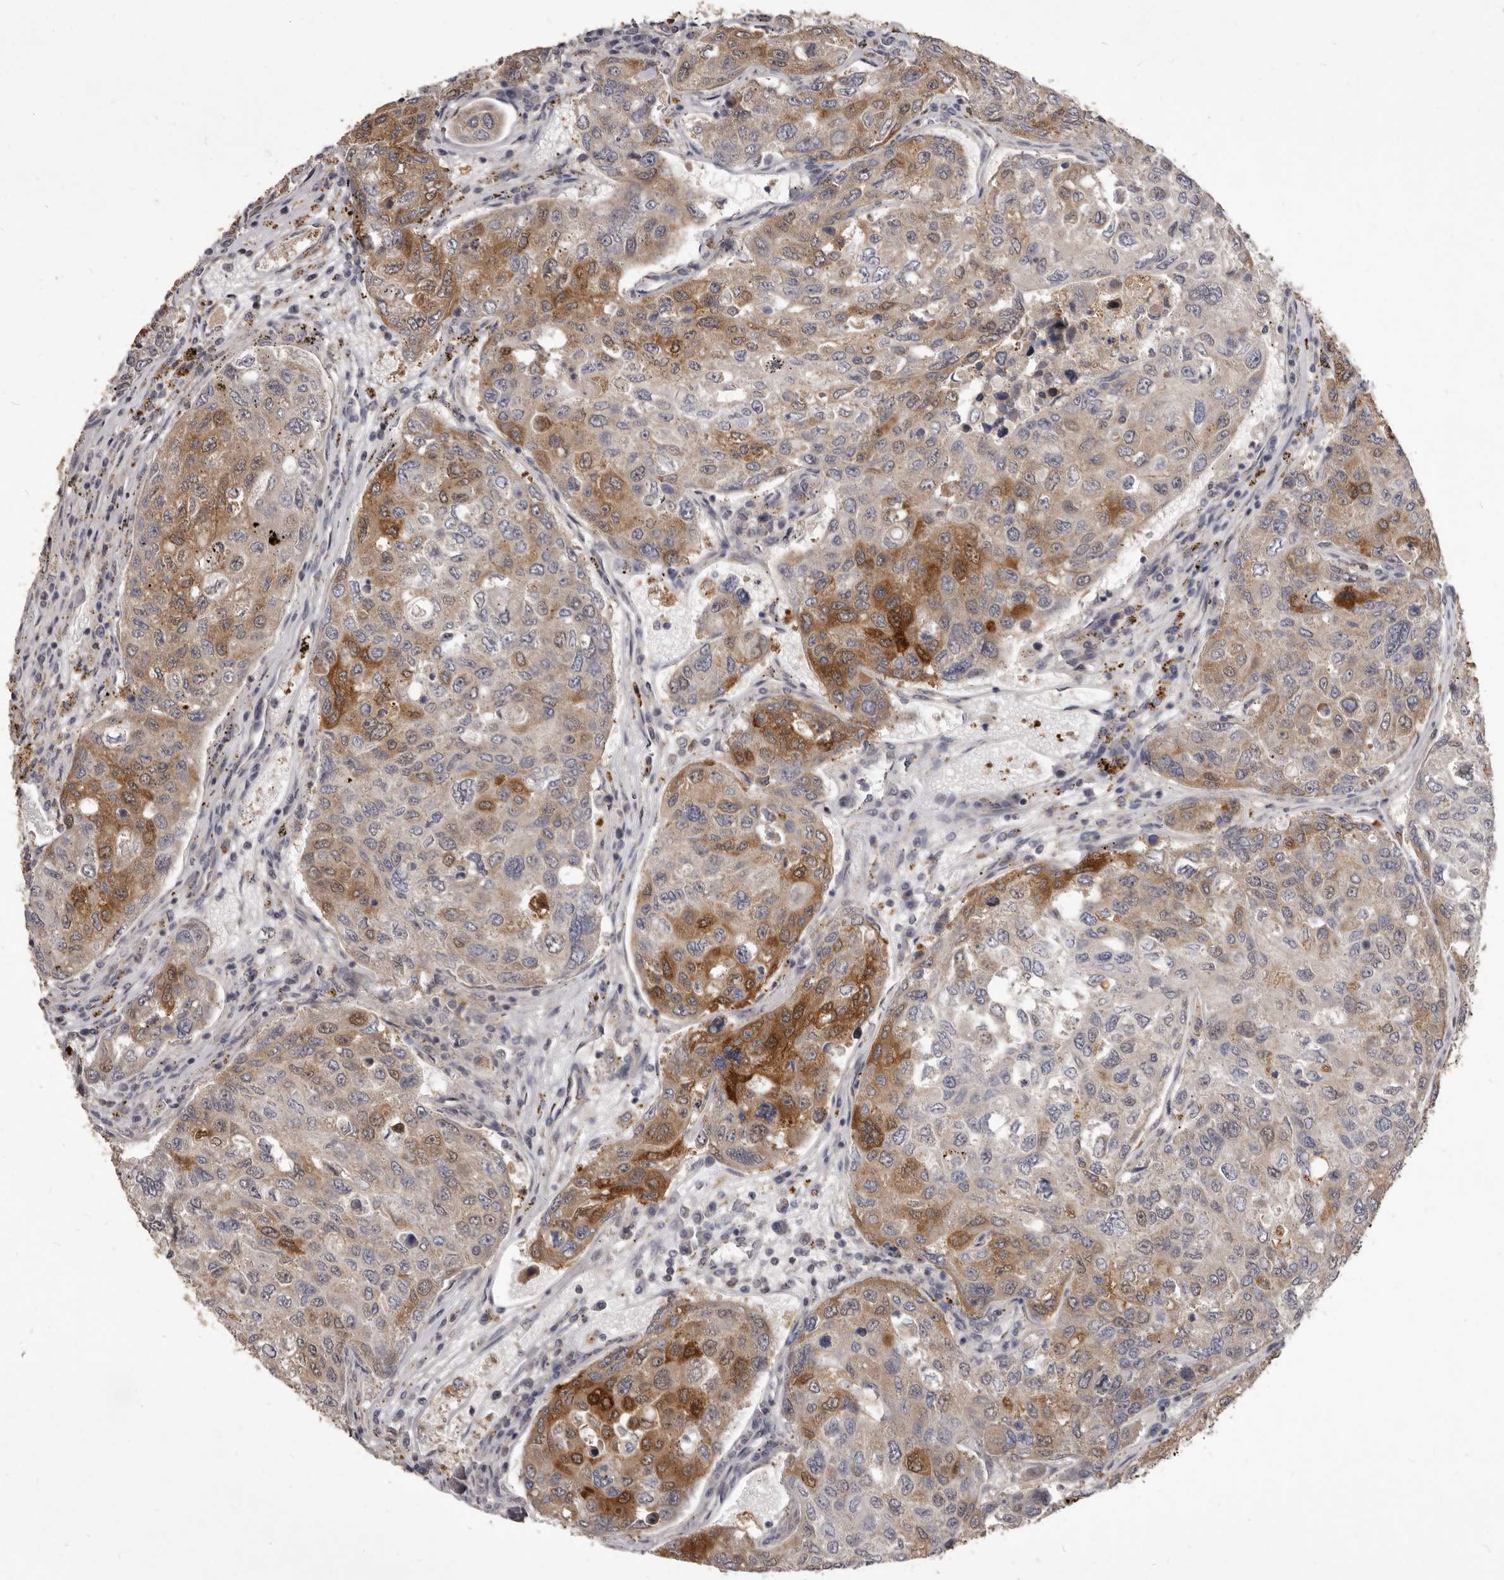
{"staining": {"intensity": "moderate", "quantity": "<25%", "location": "cytoplasmic/membranous"}, "tissue": "urothelial cancer", "cell_type": "Tumor cells", "image_type": "cancer", "snomed": [{"axis": "morphology", "description": "Urothelial carcinoma, High grade"}, {"axis": "topography", "description": "Lymph node"}, {"axis": "topography", "description": "Urinary bladder"}], "caption": "Moderate cytoplasmic/membranous protein staining is seen in about <25% of tumor cells in urothelial cancer.", "gene": "ACLY", "patient": {"sex": "male", "age": 51}}